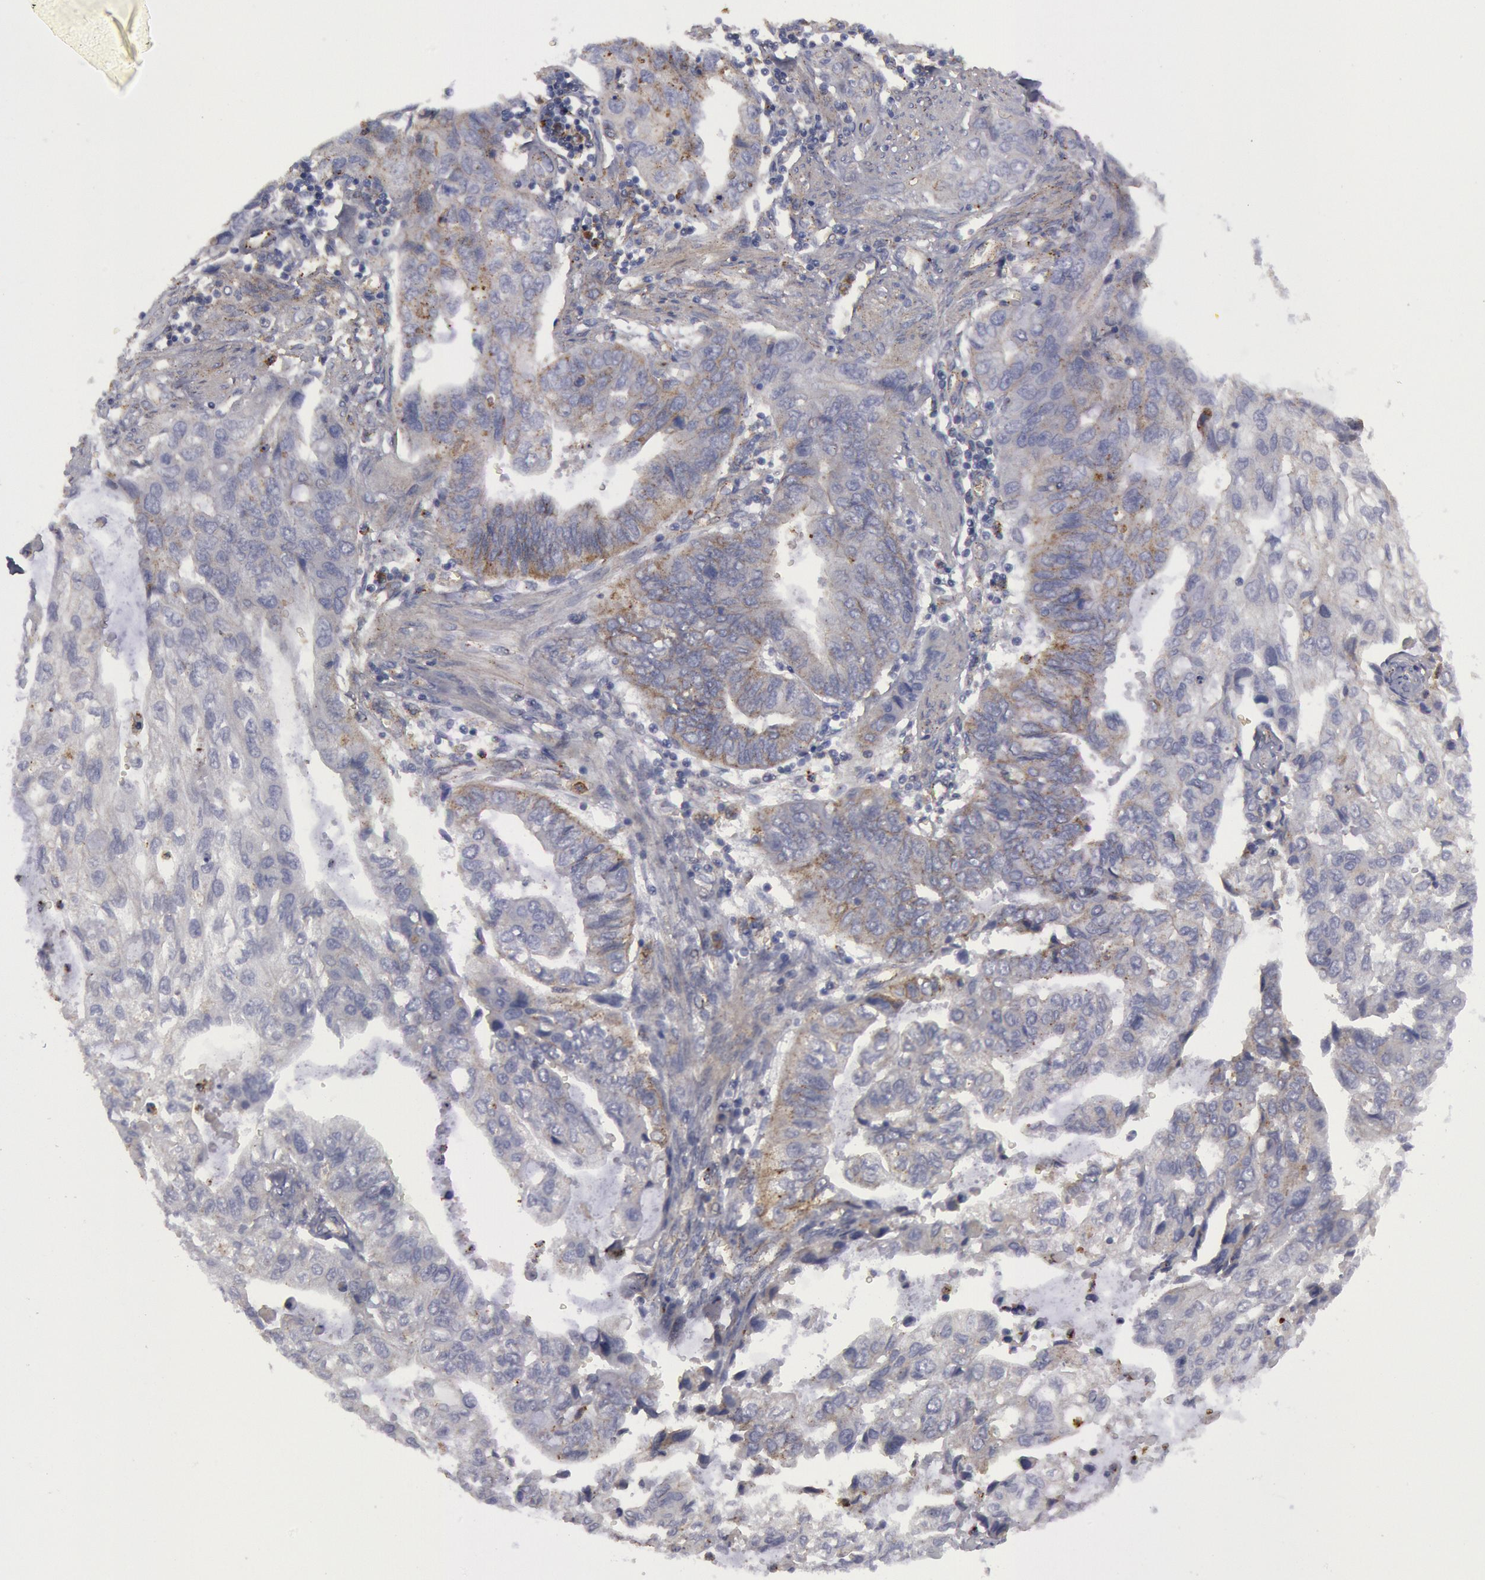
{"staining": {"intensity": "negative", "quantity": "none", "location": "none"}, "tissue": "stomach cancer", "cell_type": "Tumor cells", "image_type": "cancer", "snomed": [{"axis": "morphology", "description": "Adenocarcinoma, NOS"}, {"axis": "topography", "description": "Stomach, upper"}], "caption": "A micrograph of human stomach cancer is negative for staining in tumor cells. The staining is performed using DAB brown chromogen with nuclei counter-stained in using hematoxylin.", "gene": "FLOT1", "patient": {"sex": "female", "age": 52}}